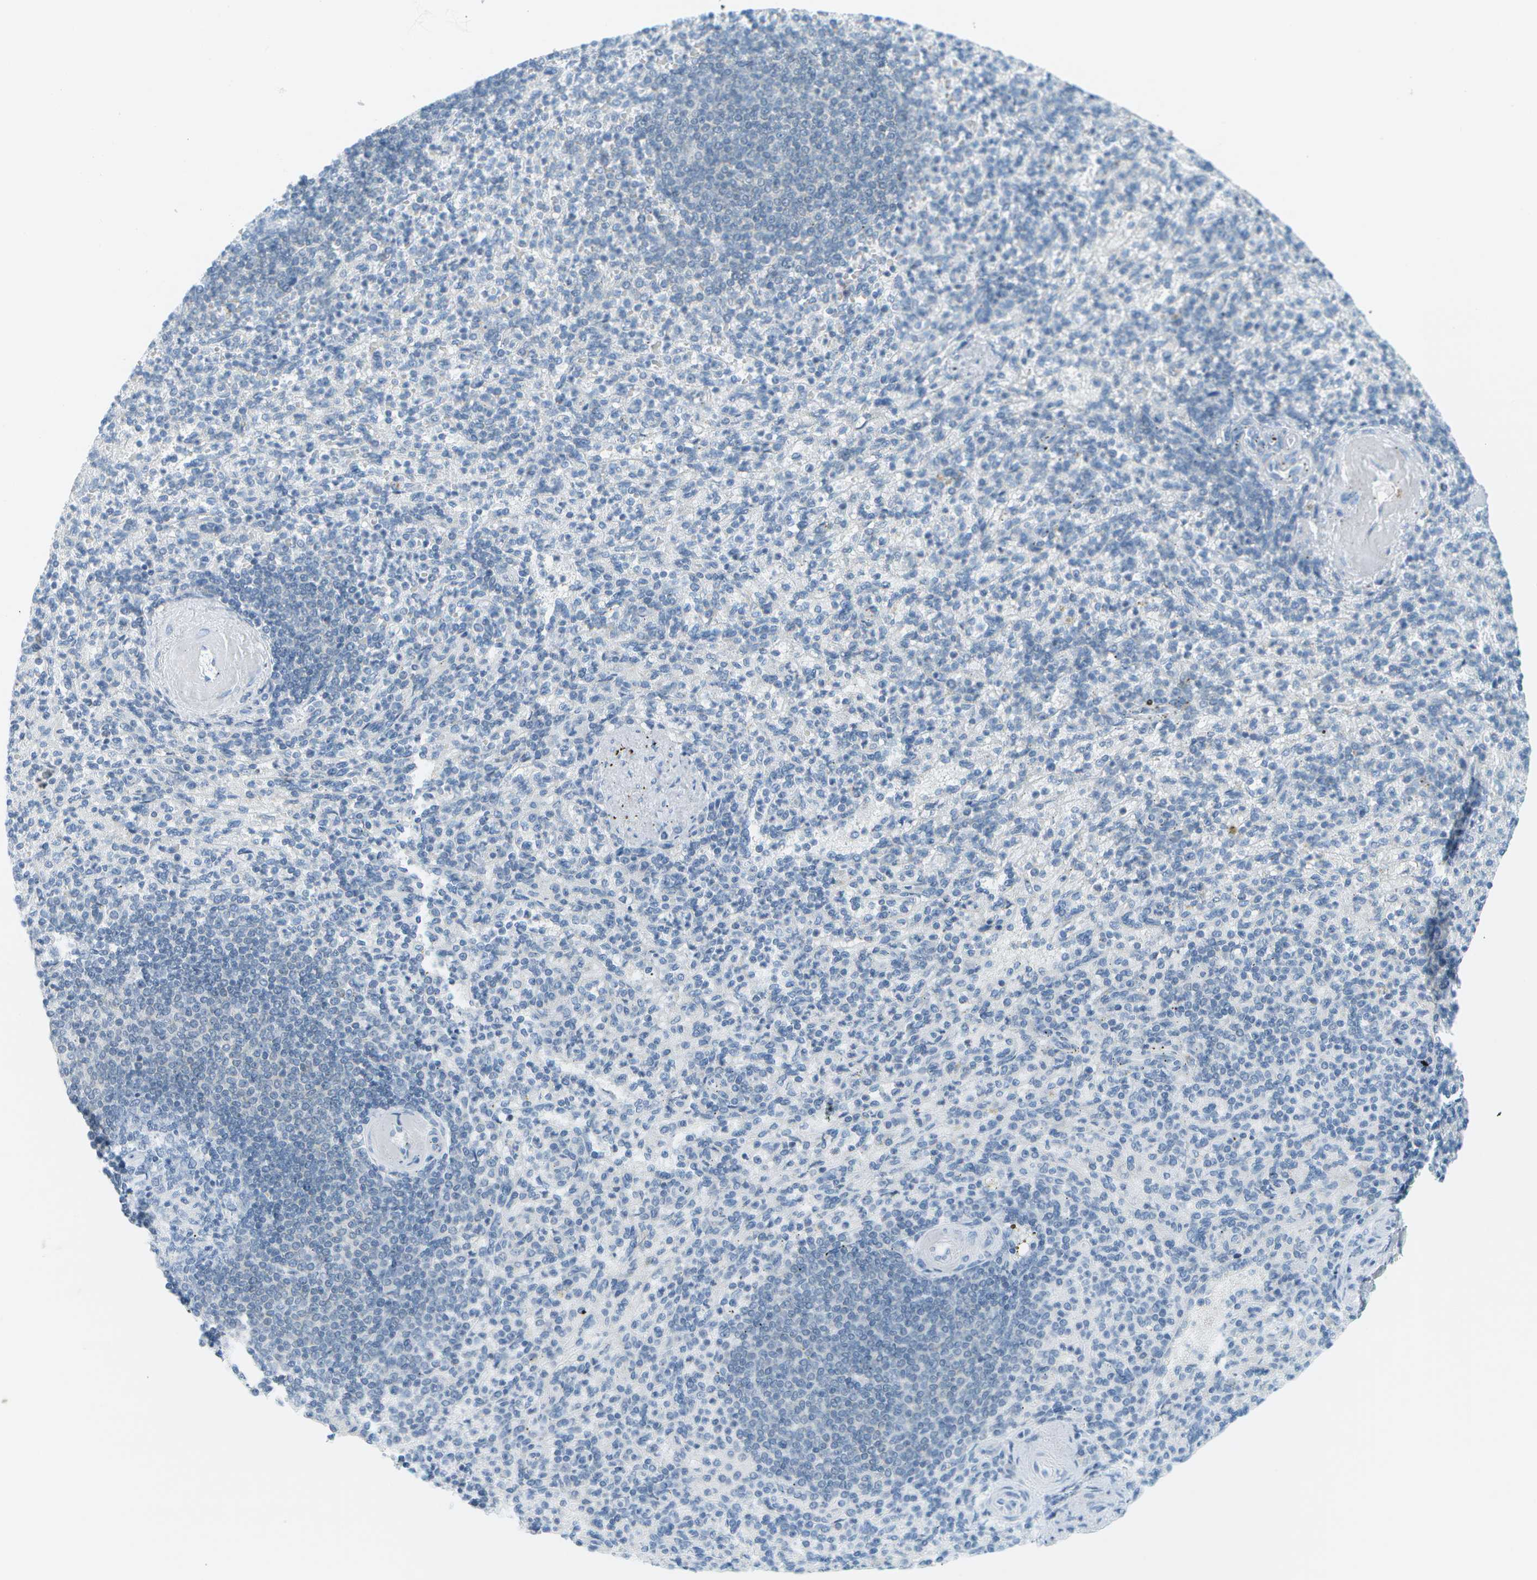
{"staining": {"intensity": "negative", "quantity": "none", "location": "none"}, "tissue": "spleen", "cell_type": "Cells in red pulp", "image_type": "normal", "snomed": [{"axis": "morphology", "description": "Normal tissue, NOS"}, {"axis": "topography", "description": "Spleen"}], "caption": "This is a image of immunohistochemistry (IHC) staining of normal spleen, which shows no staining in cells in red pulp.", "gene": "SMYD5", "patient": {"sex": "female", "age": 74}}